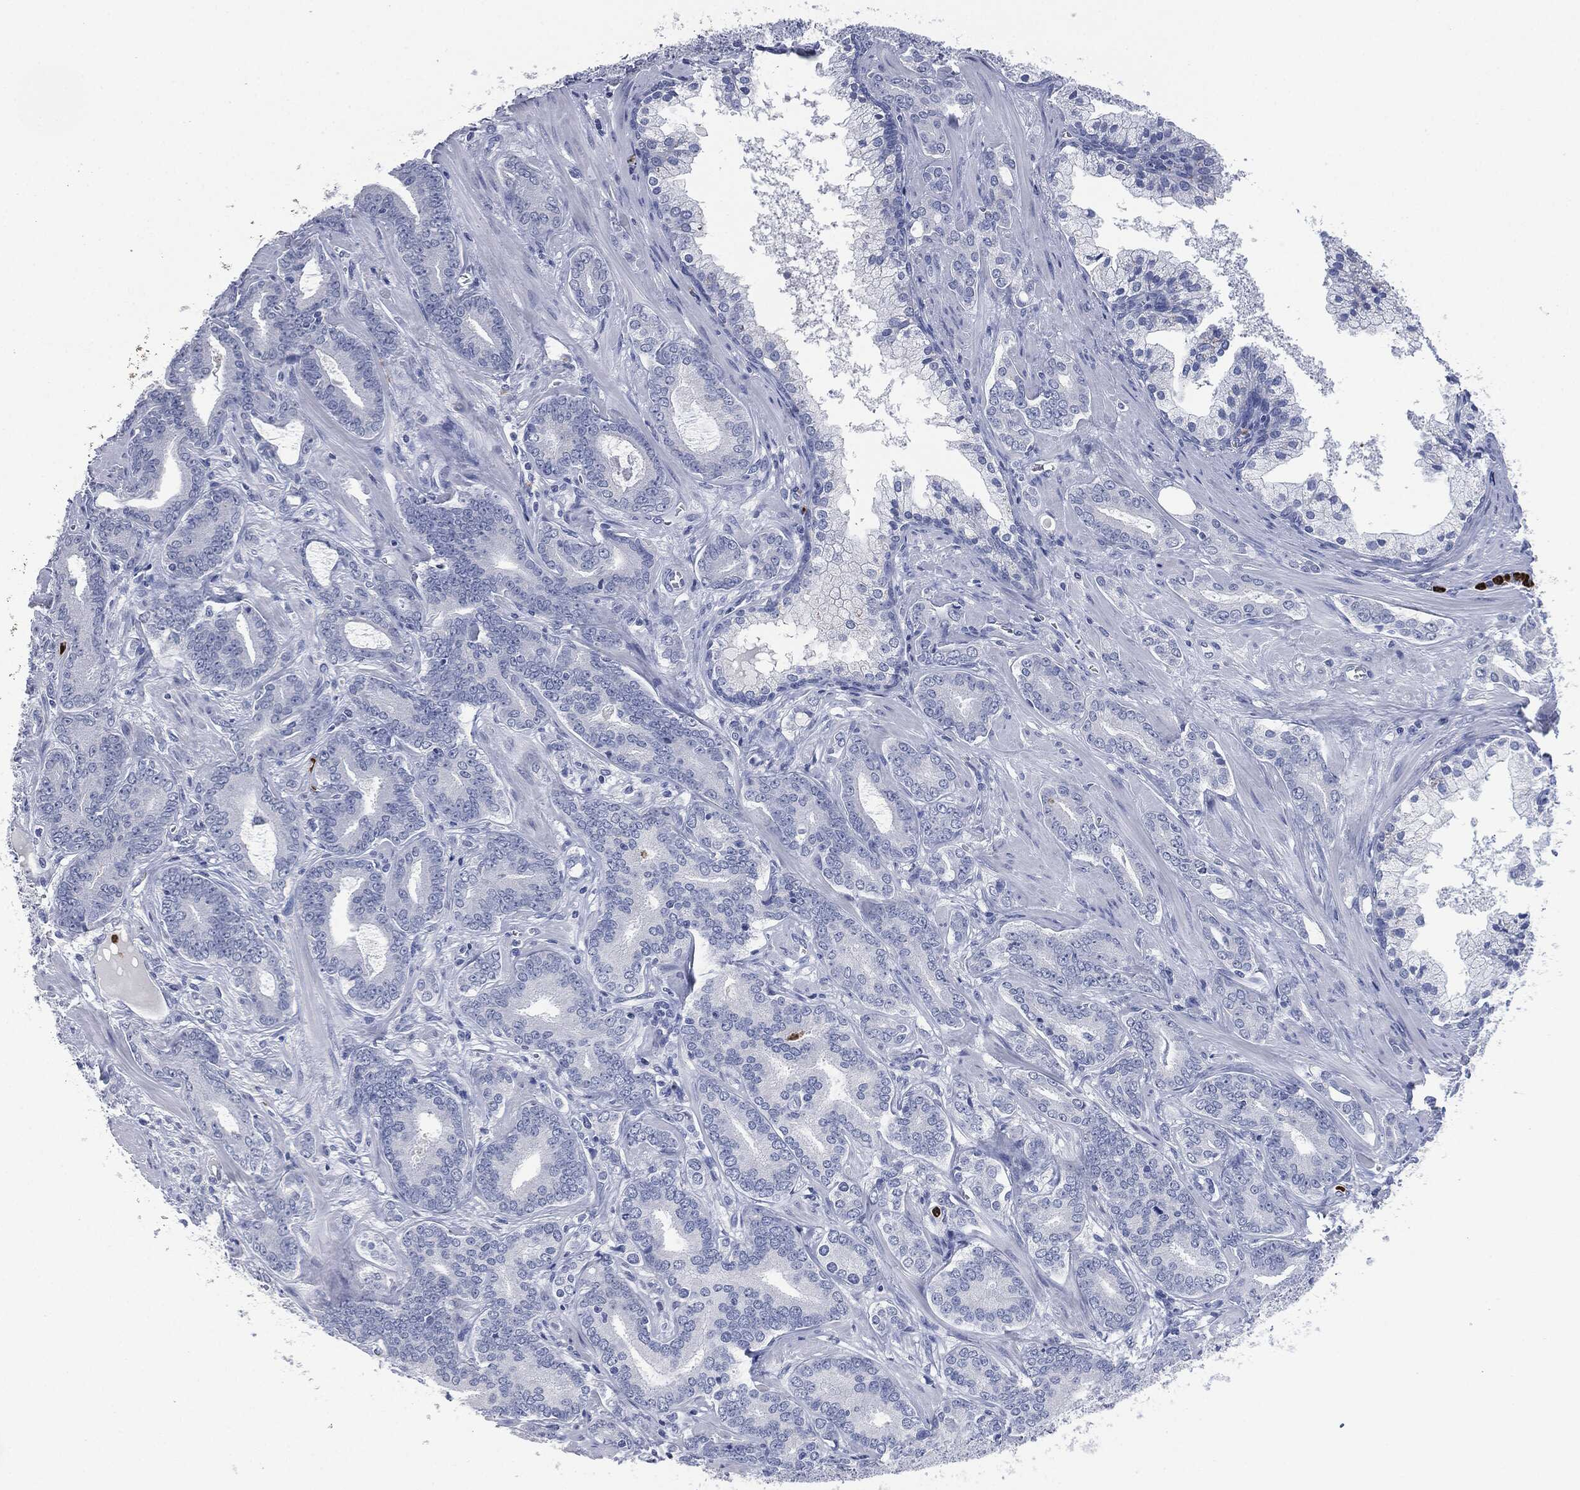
{"staining": {"intensity": "negative", "quantity": "none", "location": "none"}, "tissue": "prostate cancer", "cell_type": "Tumor cells", "image_type": "cancer", "snomed": [{"axis": "morphology", "description": "Adenocarcinoma, NOS"}, {"axis": "topography", "description": "Prostate"}], "caption": "An immunohistochemistry photomicrograph of prostate cancer (adenocarcinoma) is shown. There is no staining in tumor cells of prostate cancer (adenocarcinoma). (Brightfield microscopy of DAB (3,3'-diaminobenzidine) IHC at high magnification).", "gene": "CEACAM8", "patient": {"sex": "male", "age": 55}}